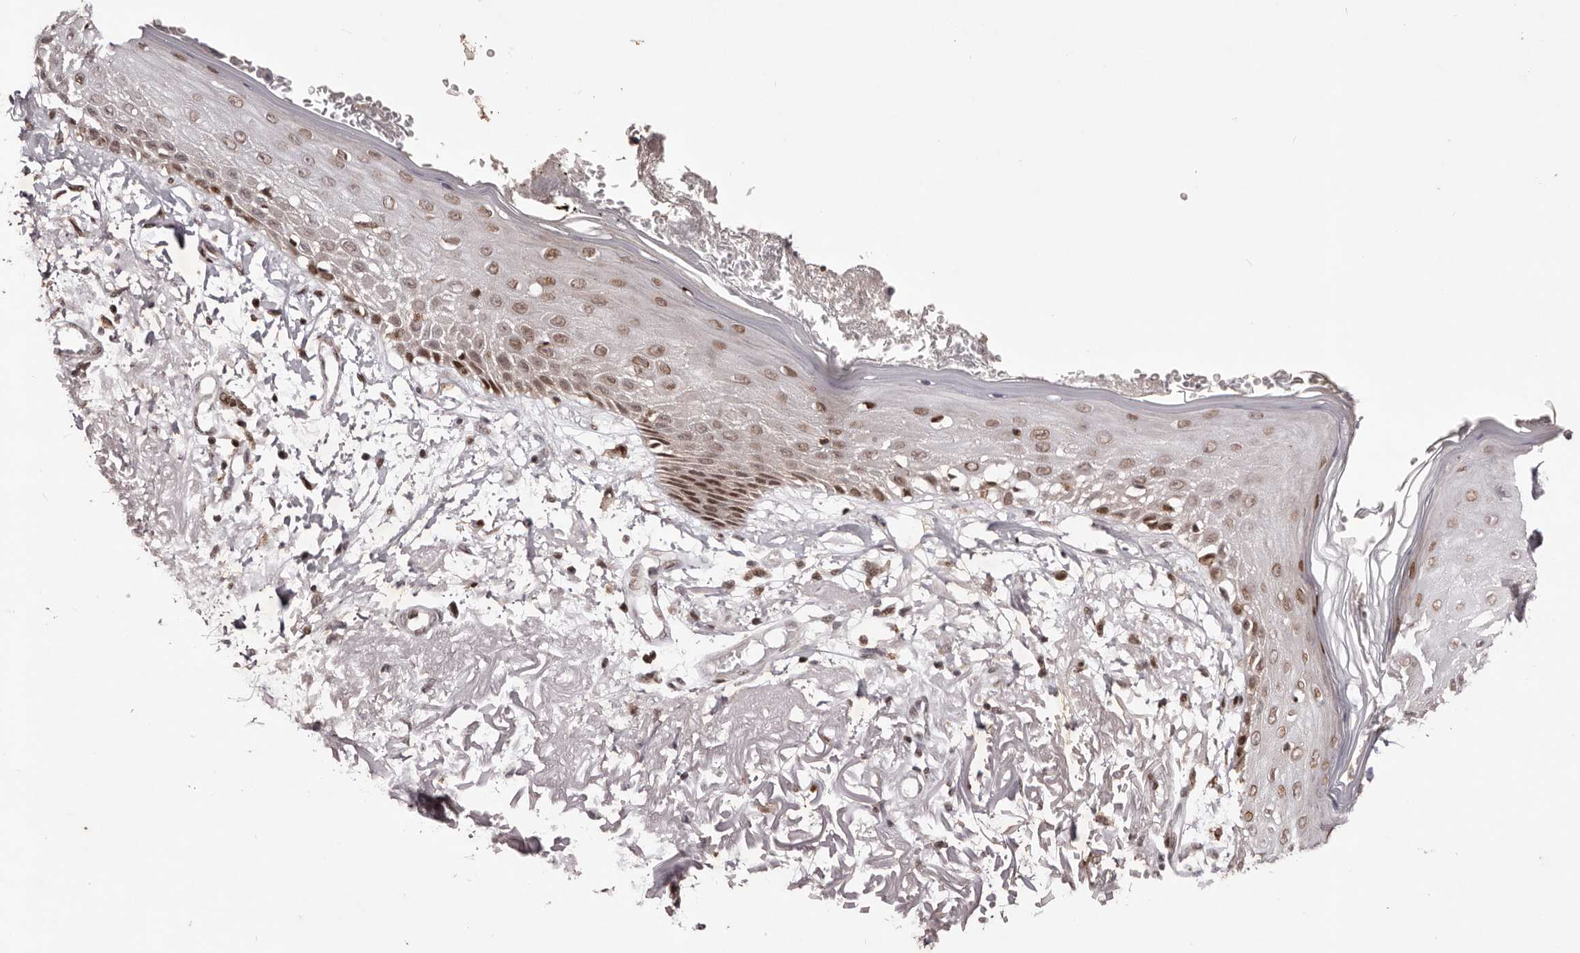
{"staining": {"intensity": "moderate", "quantity": ">75%", "location": "nuclear"}, "tissue": "skin", "cell_type": "Fibroblasts", "image_type": "normal", "snomed": [{"axis": "morphology", "description": "Normal tissue, NOS"}, {"axis": "topography", "description": "Skin"}, {"axis": "topography", "description": "Skeletal muscle"}], "caption": "IHC of unremarkable human skin exhibits medium levels of moderate nuclear positivity in about >75% of fibroblasts.", "gene": "FBXO5", "patient": {"sex": "male", "age": 83}}